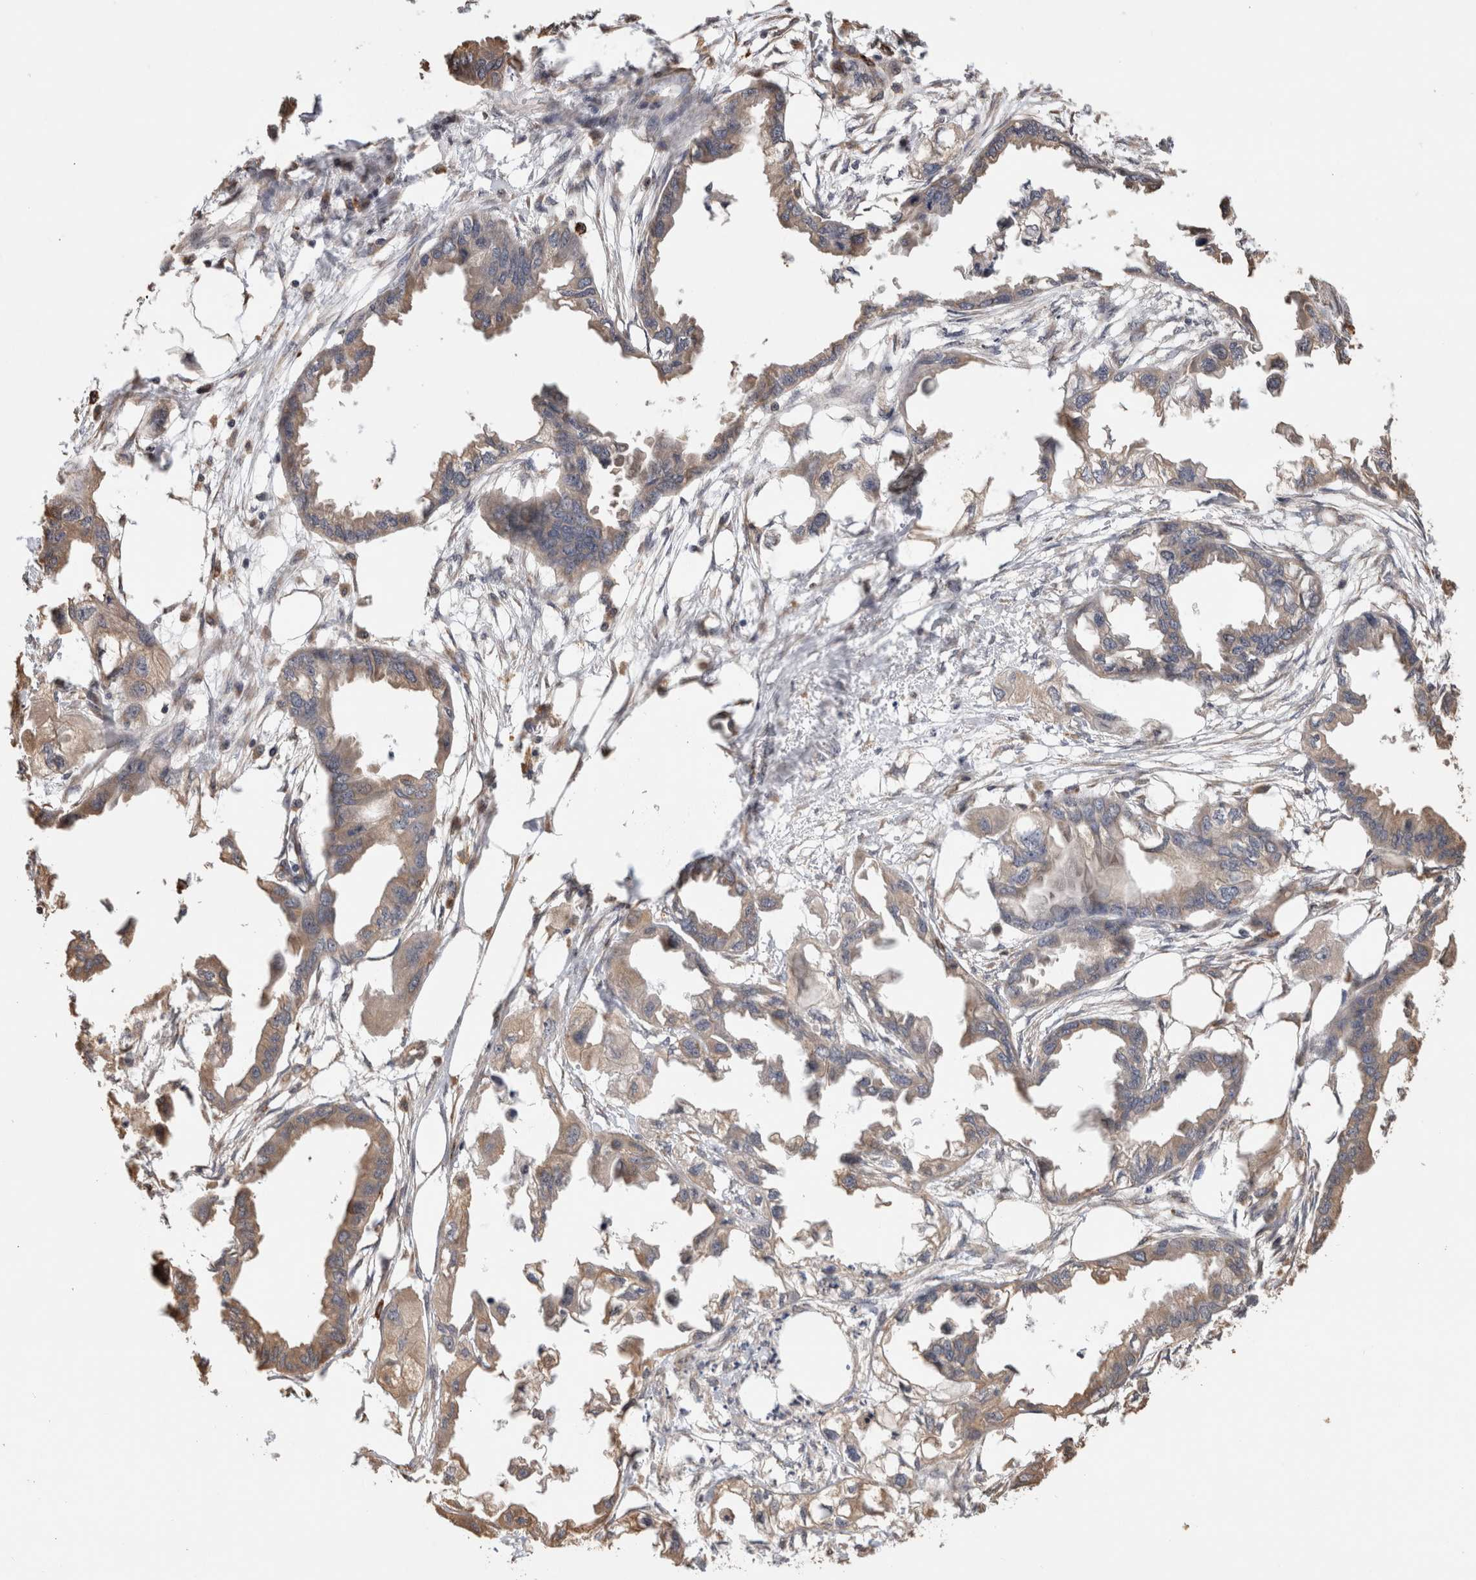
{"staining": {"intensity": "weak", "quantity": ">75%", "location": "cytoplasmic/membranous"}, "tissue": "endometrial cancer", "cell_type": "Tumor cells", "image_type": "cancer", "snomed": [{"axis": "morphology", "description": "Adenocarcinoma, NOS"}, {"axis": "morphology", "description": "Adenocarcinoma, metastatic, NOS"}, {"axis": "topography", "description": "Adipose tissue"}, {"axis": "topography", "description": "Endometrium"}], "caption": "DAB immunohistochemical staining of endometrial cancer reveals weak cytoplasmic/membranous protein positivity in about >75% of tumor cells. (DAB (3,3'-diaminobenzidine) IHC, brown staining for protein, blue staining for nuclei).", "gene": "CLIP1", "patient": {"sex": "female", "age": 67}}